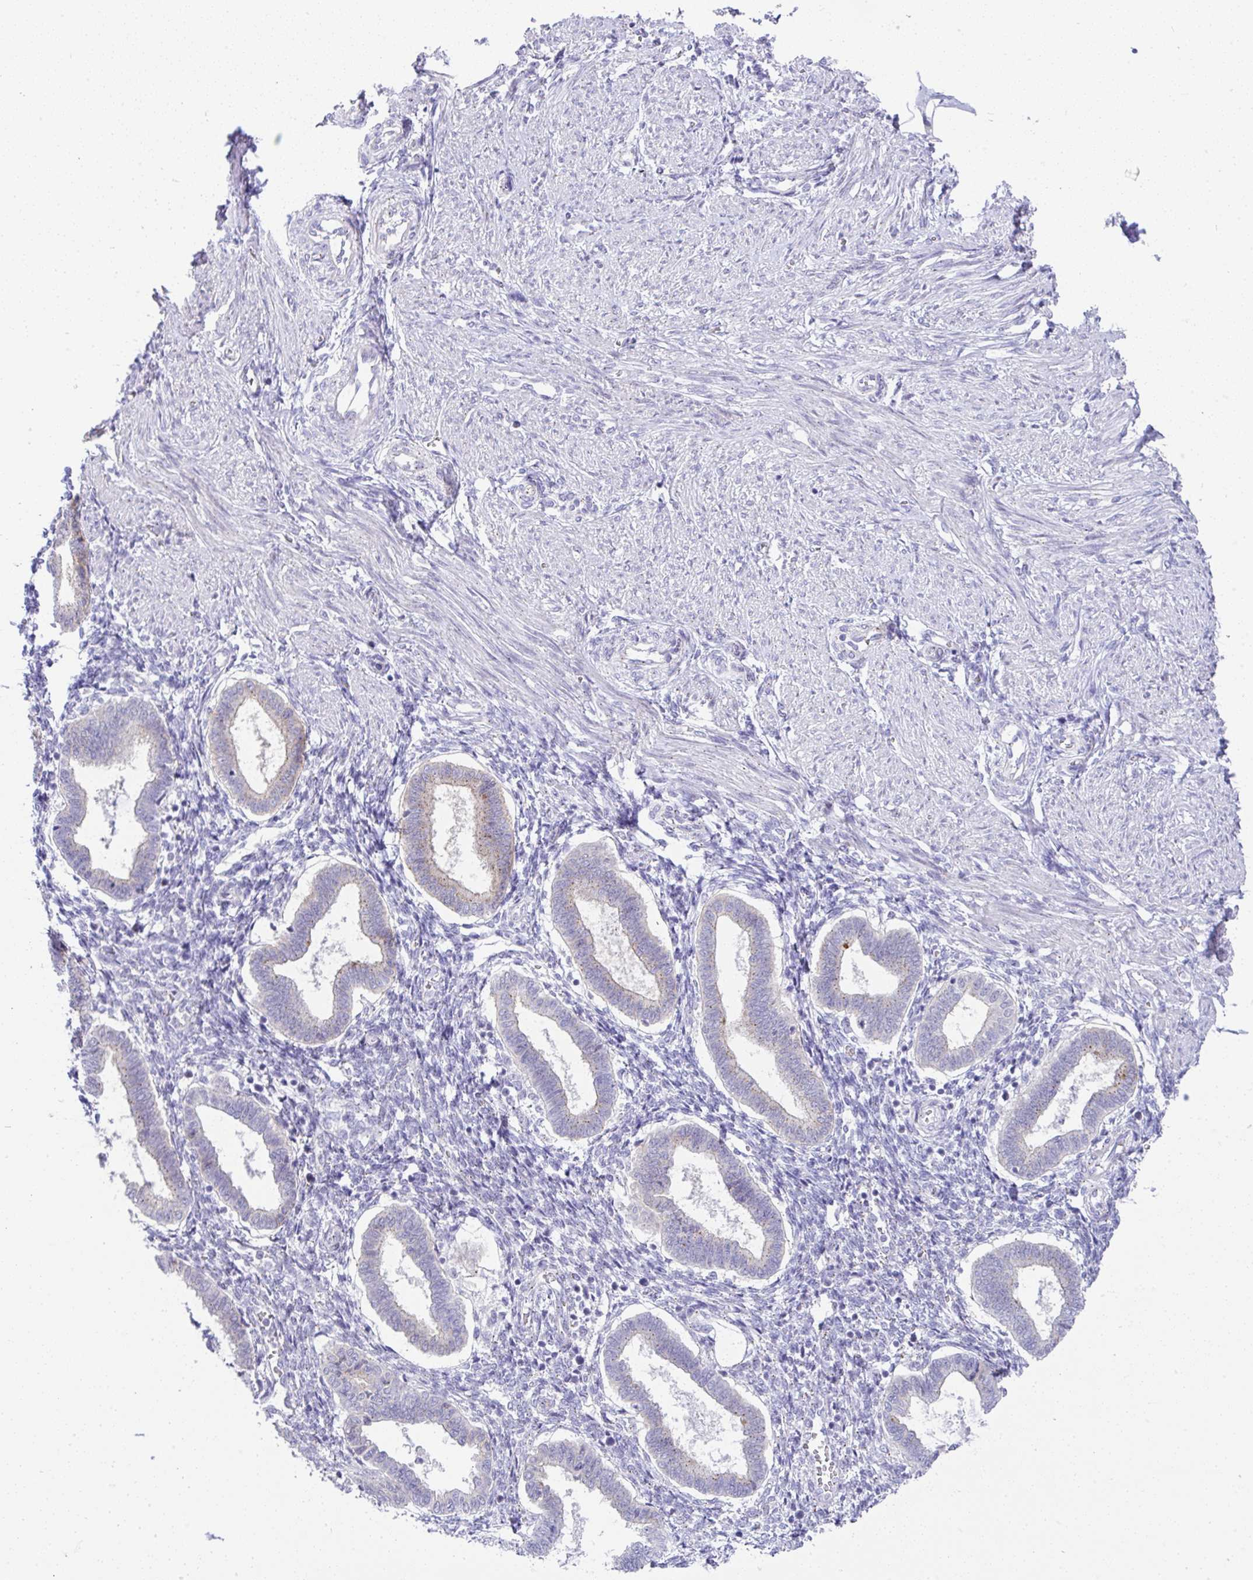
{"staining": {"intensity": "negative", "quantity": "none", "location": "none"}, "tissue": "endometrium", "cell_type": "Cells in endometrial stroma", "image_type": "normal", "snomed": [{"axis": "morphology", "description": "Normal tissue, NOS"}, {"axis": "topography", "description": "Endometrium"}], "caption": "IHC image of benign endometrium: human endometrium stained with DAB (3,3'-diaminobenzidine) displays no significant protein expression in cells in endometrial stroma. (DAB (3,3'-diaminobenzidine) IHC visualized using brightfield microscopy, high magnification).", "gene": "FAM177A1", "patient": {"sex": "female", "age": 24}}